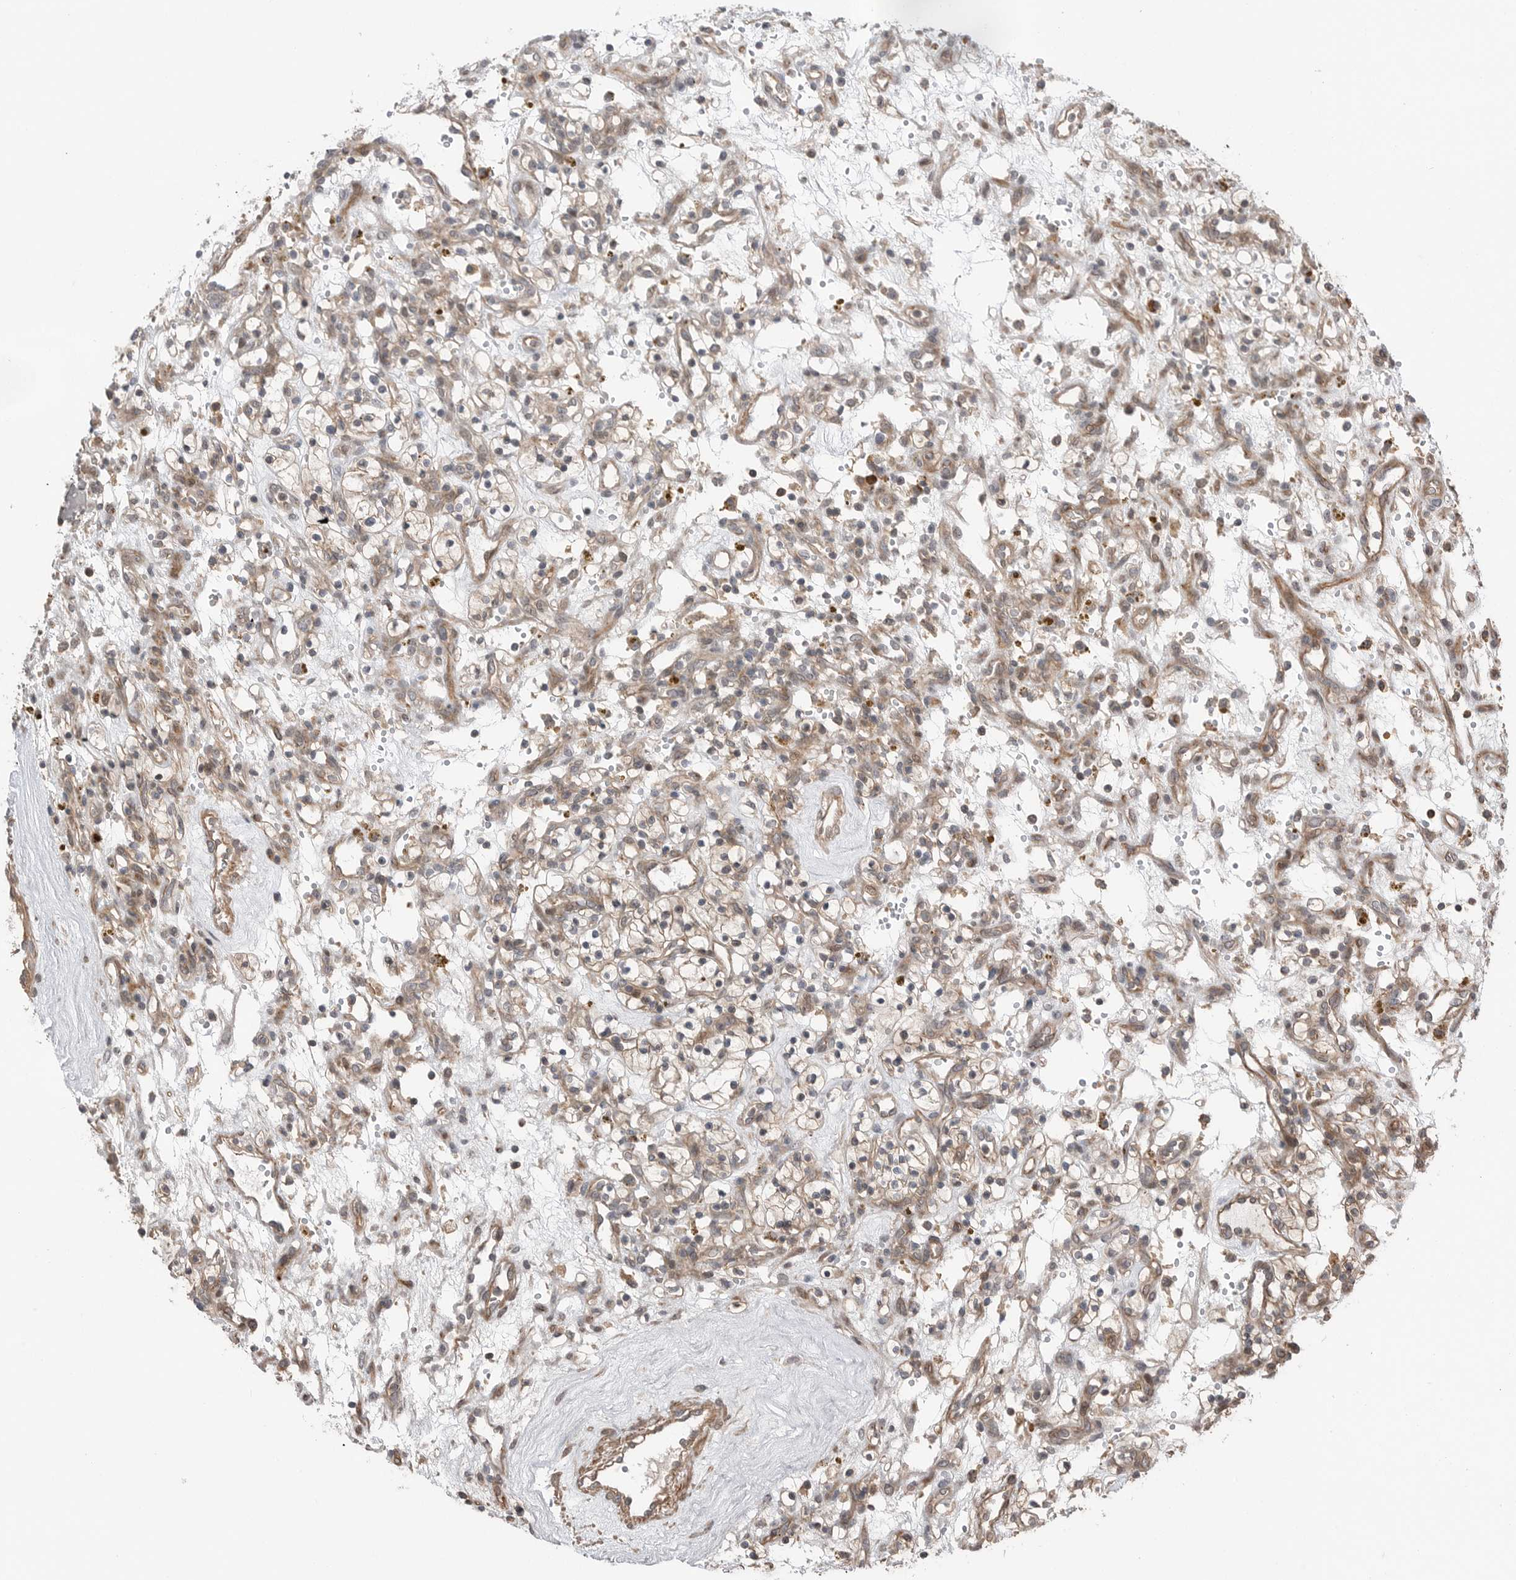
{"staining": {"intensity": "weak", "quantity": "25%-75%", "location": "cytoplasmic/membranous"}, "tissue": "renal cancer", "cell_type": "Tumor cells", "image_type": "cancer", "snomed": [{"axis": "morphology", "description": "Adenocarcinoma, NOS"}, {"axis": "topography", "description": "Kidney"}], "caption": "The photomicrograph demonstrates immunohistochemical staining of renal cancer (adenocarcinoma). There is weak cytoplasmic/membranous staining is appreciated in about 25%-75% of tumor cells. (DAB (3,3'-diaminobenzidine) = brown stain, brightfield microscopy at high magnification).", "gene": "PEAK1", "patient": {"sex": "female", "age": 57}}